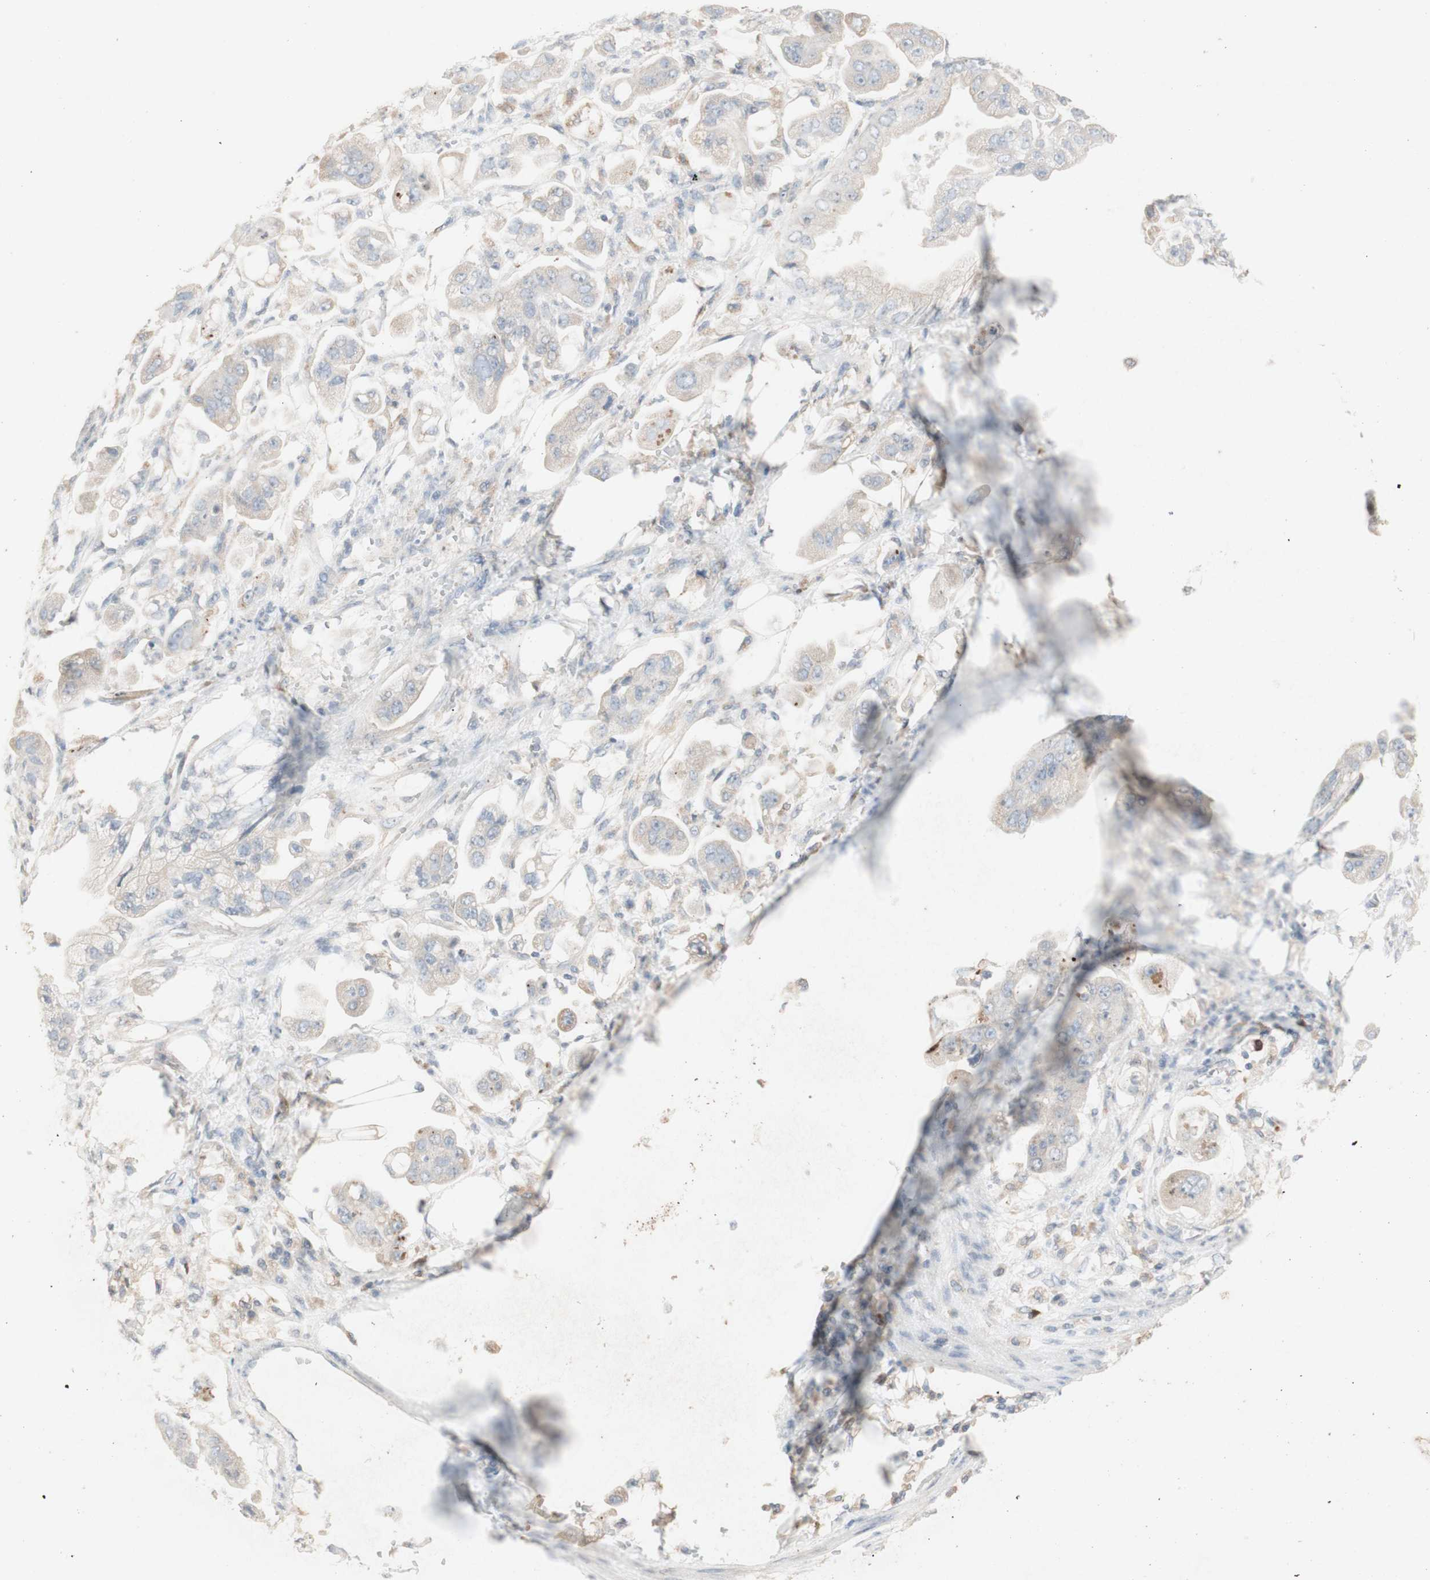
{"staining": {"intensity": "weak", "quantity": "<25%", "location": "cytoplasmic/membranous"}, "tissue": "stomach cancer", "cell_type": "Tumor cells", "image_type": "cancer", "snomed": [{"axis": "morphology", "description": "Adenocarcinoma, NOS"}, {"axis": "topography", "description": "Stomach"}], "caption": "Immunohistochemical staining of human stomach cancer (adenocarcinoma) displays no significant staining in tumor cells.", "gene": "ATP6V1B1", "patient": {"sex": "male", "age": 62}}